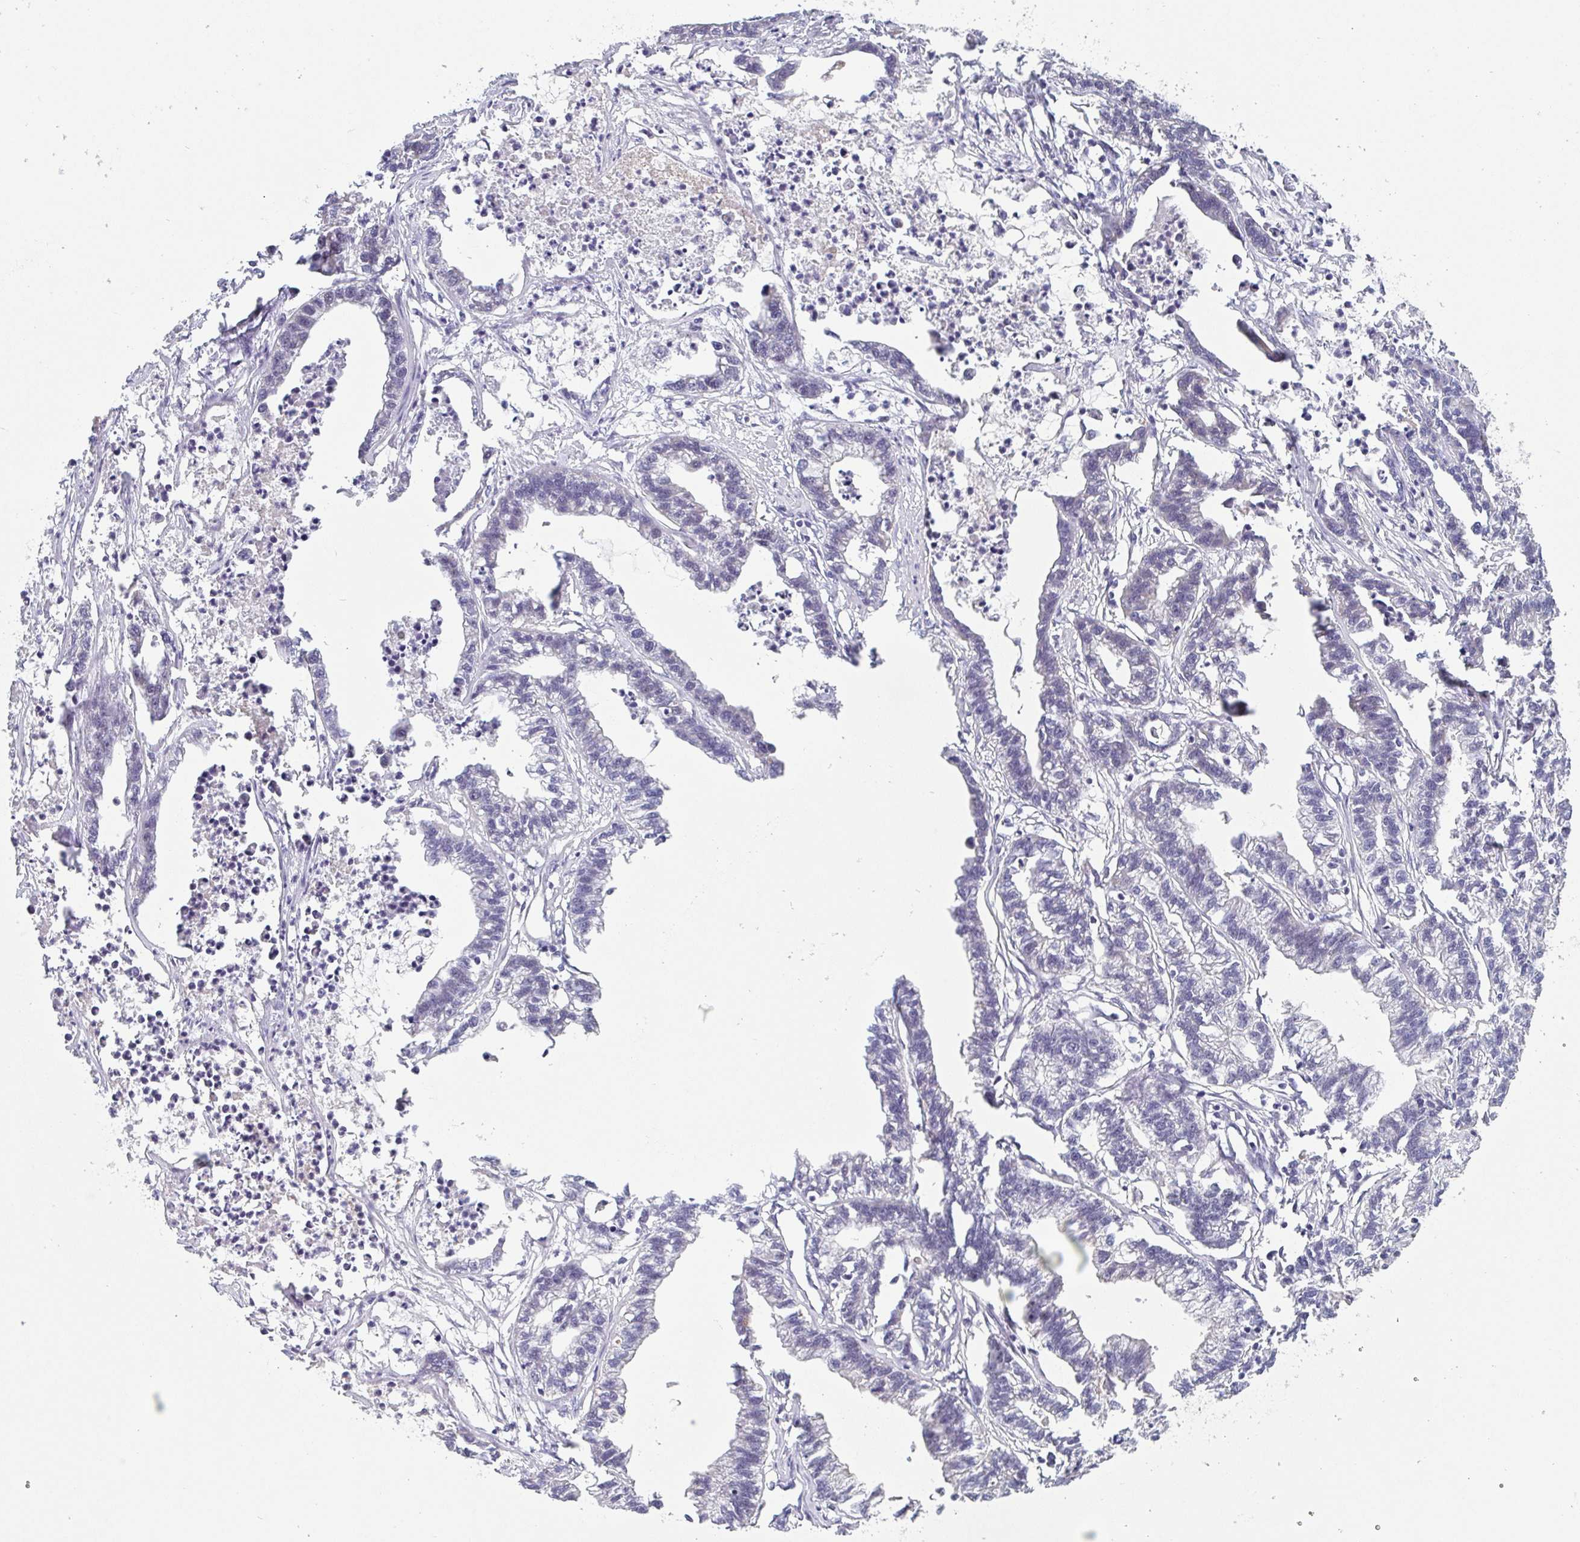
{"staining": {"intensity": "negative", "quantity": "none", "location": "none"}, "tissue": "stomach cancer", "cell_type": "Tumor cells", "image_type": "cancer", "snomed": [{"axis": "morphology", "description": "Adenocarcinoma, NOS"}, {"axis": "topography", "description": "Stomach"}], "caption": "Immunohistochemical staining of stomach cancer shows no significant staining in tumor cells.", "gene": "EXOSC7", "patient": {"sex": "male", "age": 83}}